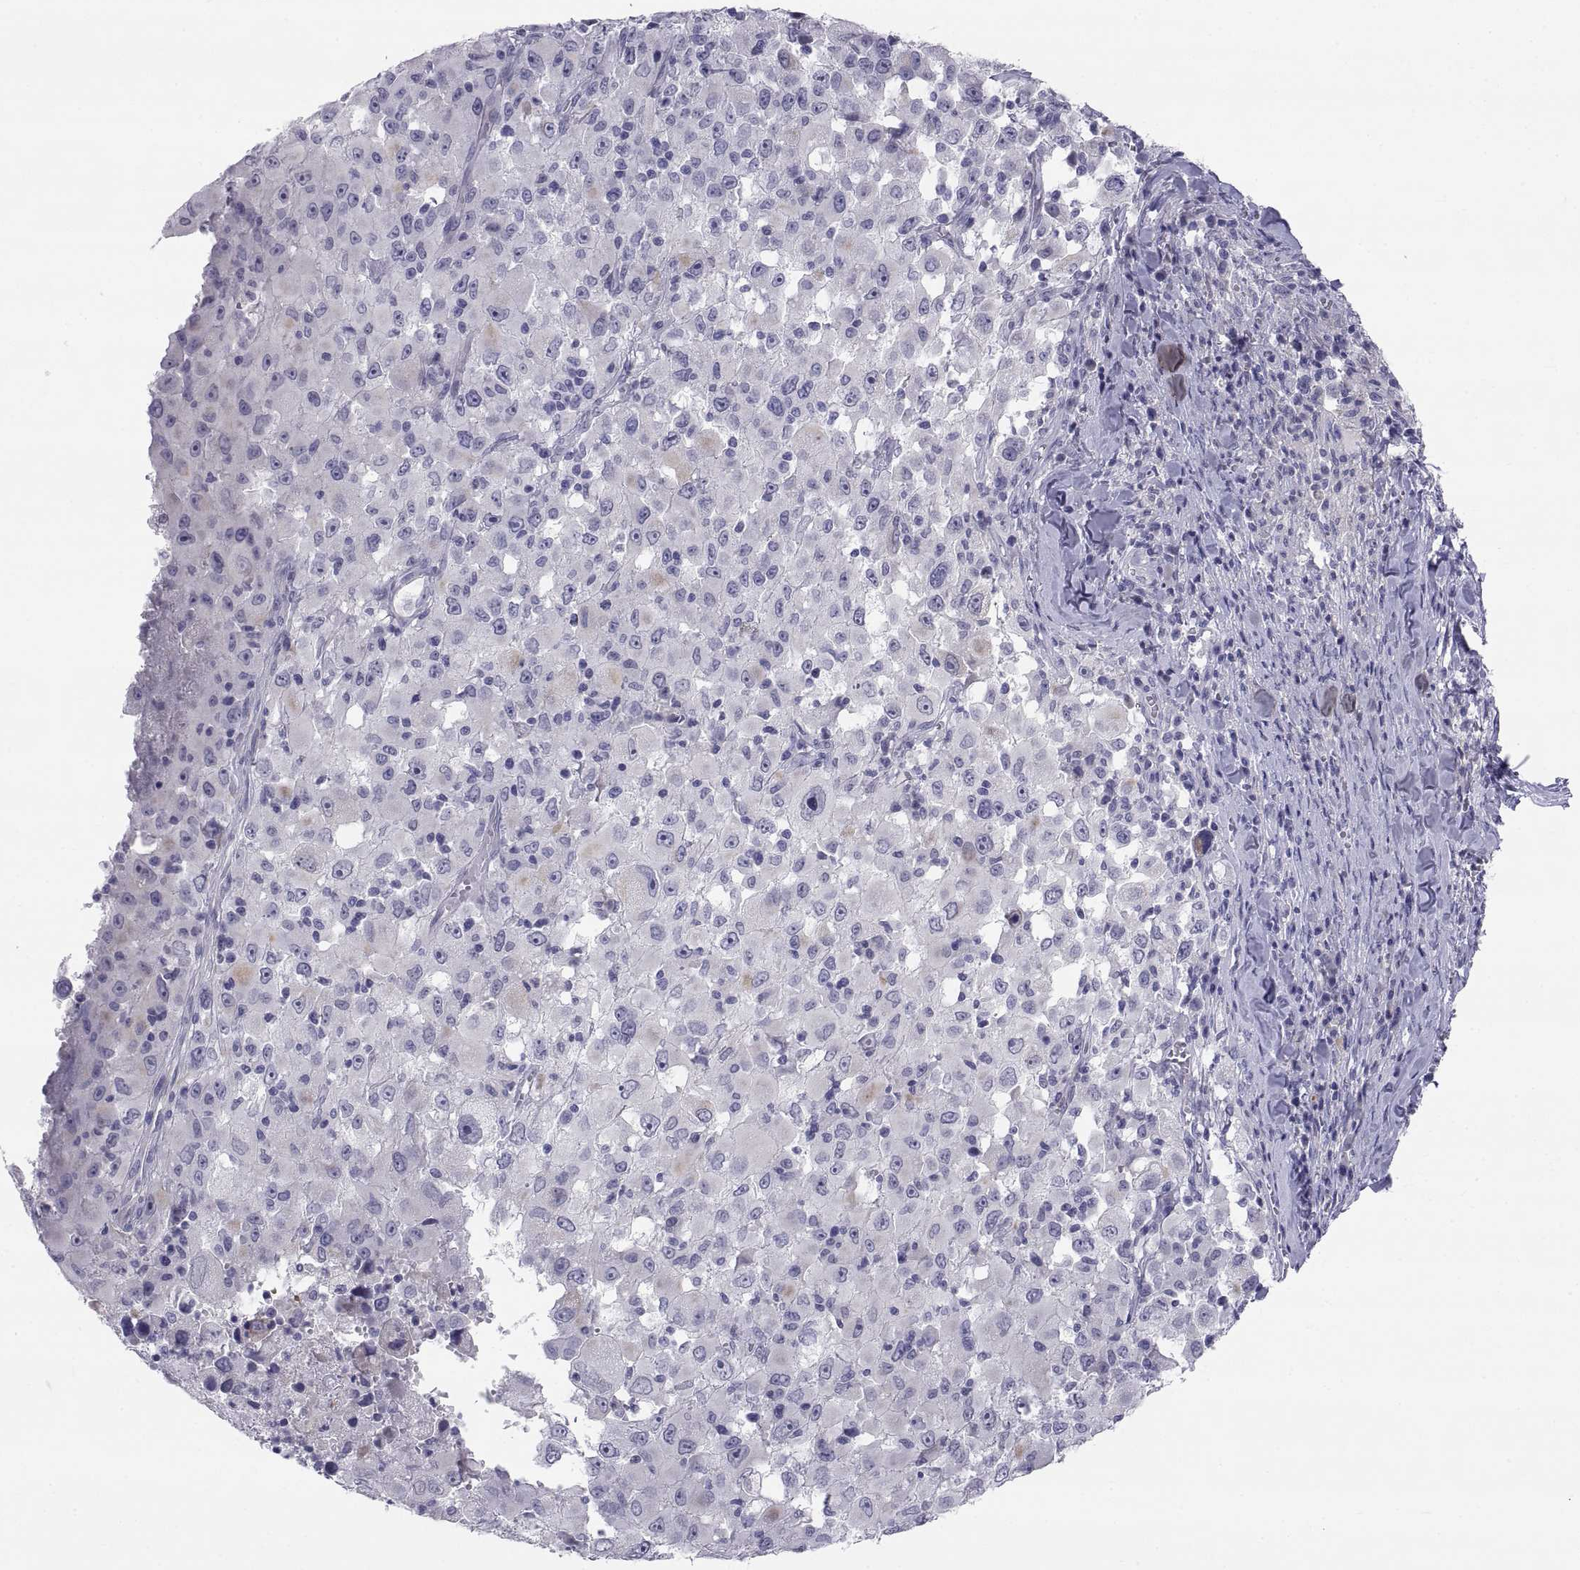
{"staining": {"intensity": "negative", "quantity": "none", "location": "none"}, "tissue": "melanoma", "cell_type": "Tumor cells", "image_type": "cancer", "snomed": [{"axis": "morphology", "description": "Malignant melanoma, Metastatic site"}, {"axis": "topography", "description": "Soft tissue"}], "caption": "Immunohistochemistry of melanoma displays no expression in tumor cells. Brightfield microscopy of immunohistochemistry (IHC) stained with DAB (brown) and hematoxylin (blue), captured at high magnification.", "gene": "TEX13A", "patient": {"sex": "male", "age": 50}}